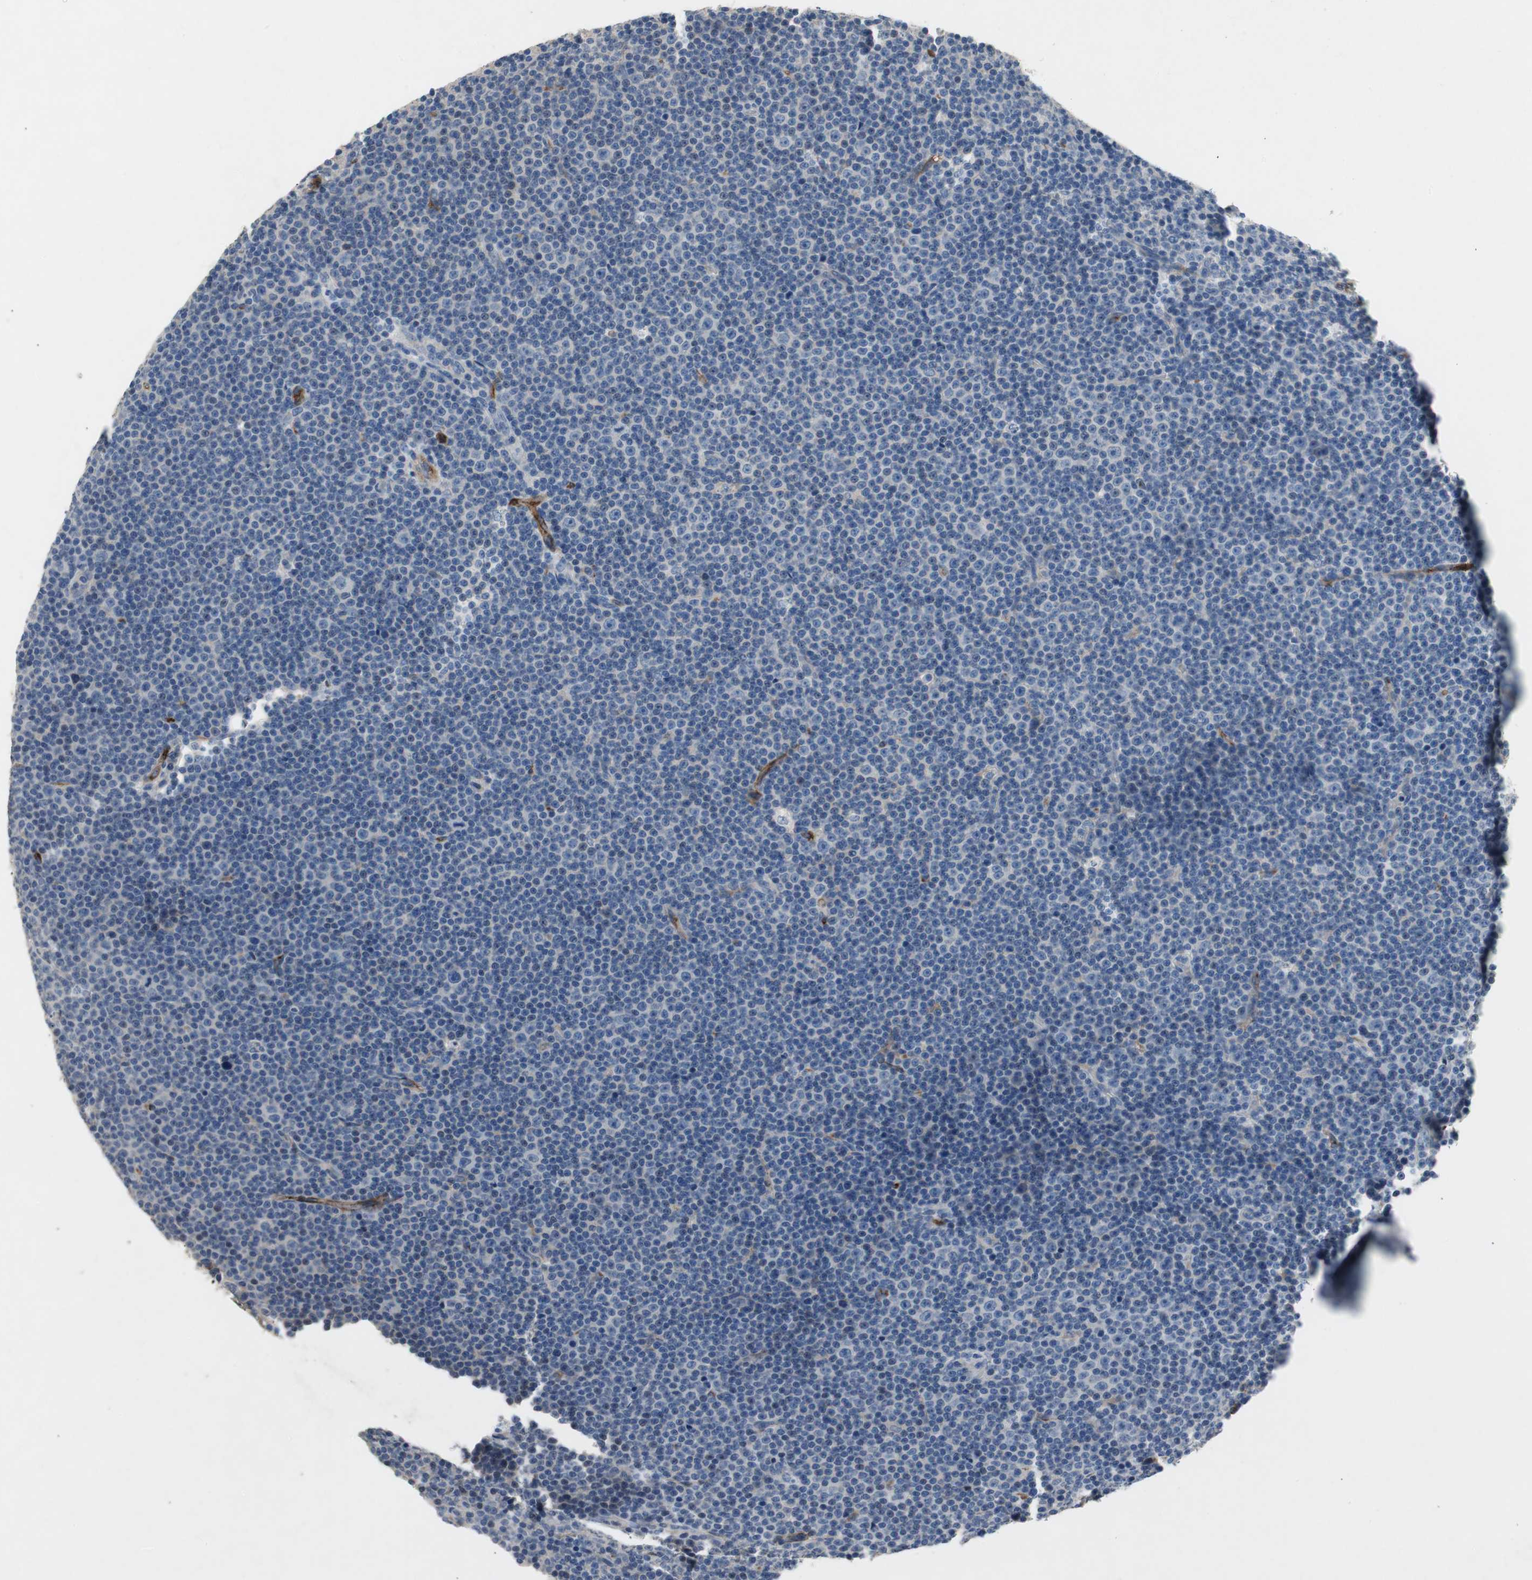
{"staining": {"intensity": "negative", "quantity": "none", "location": "none"}, "tissue": "lymphoma", "cell_type": "Tumor cells", "image_type": "cancer", "snomed": [{"axis": "morphology", "description": "Malignant lymphoma, non-Hodgkin's type, Low grade"}, {"axis": "topography", "description": "Lymph node"}], "caption": "This is an immunohistochemistry micrograph of malignant lymphoma, non-Hodgkin's type (low-grade). There is no expression in tumor cells.", "gene": "ALPL", "patient": {"sex": "female", "age": 67}}